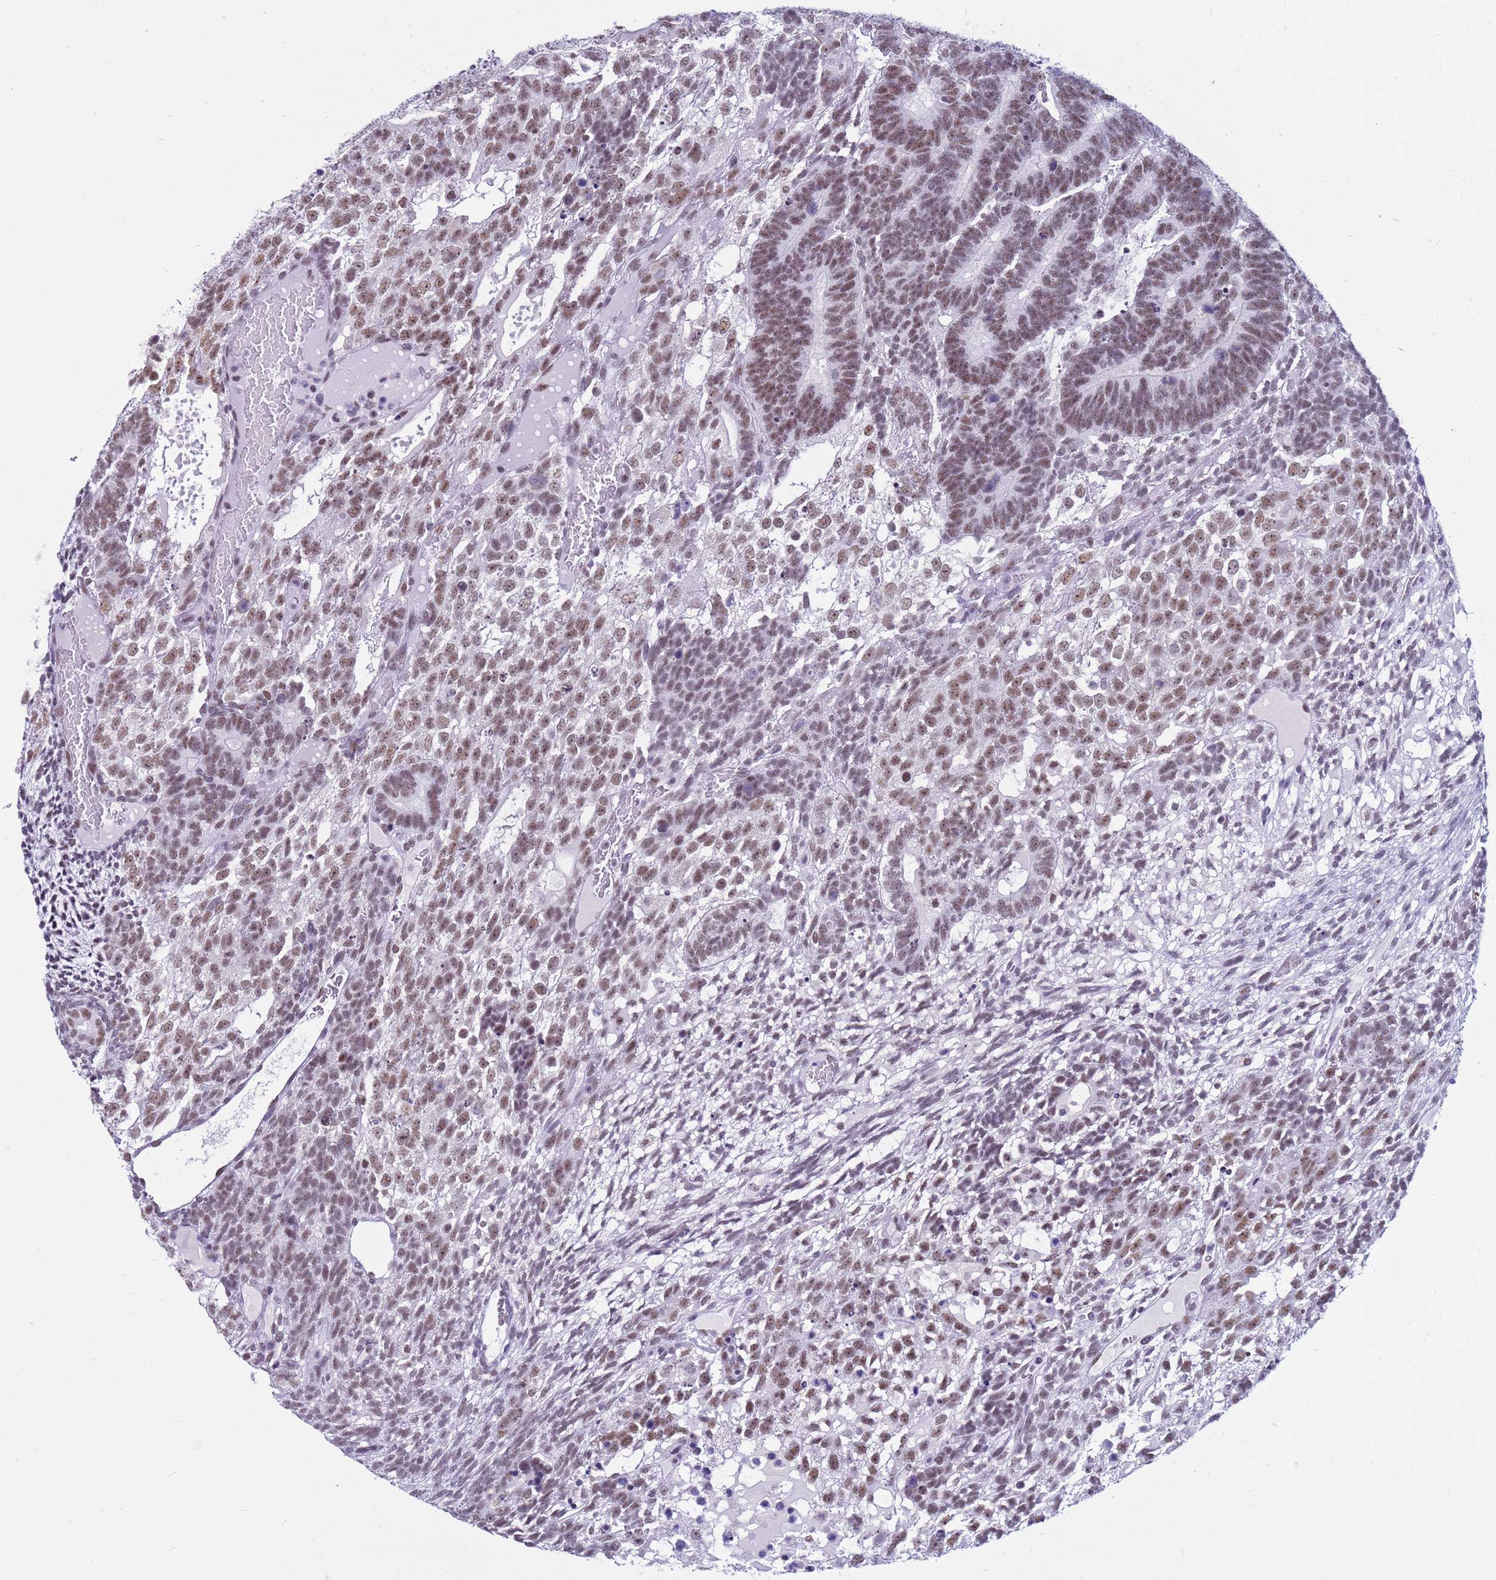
{"staining": {"intensity": "moderate", "quantity": ">75%", "location": "nuclear"}, "tissue": "testis cancer", "cell_type": "Tumor cells", "image_type": "cancer", "snomed": [{"axis": "morphology", "description": "Carcinoma, Embryonal, NOS"}, {"axis": "topography", "description": "Testis"}], "caption": "Testis embryonal carcinoma was stained to show a protein in brown. There is medium levels of moderate nuclear positivity in about >75% of tumor cells. The protein is shown in brown color, while the nuclei are stained blue.", "gene": "DHX15", "patient": {"sex": "male", "age": 23}}